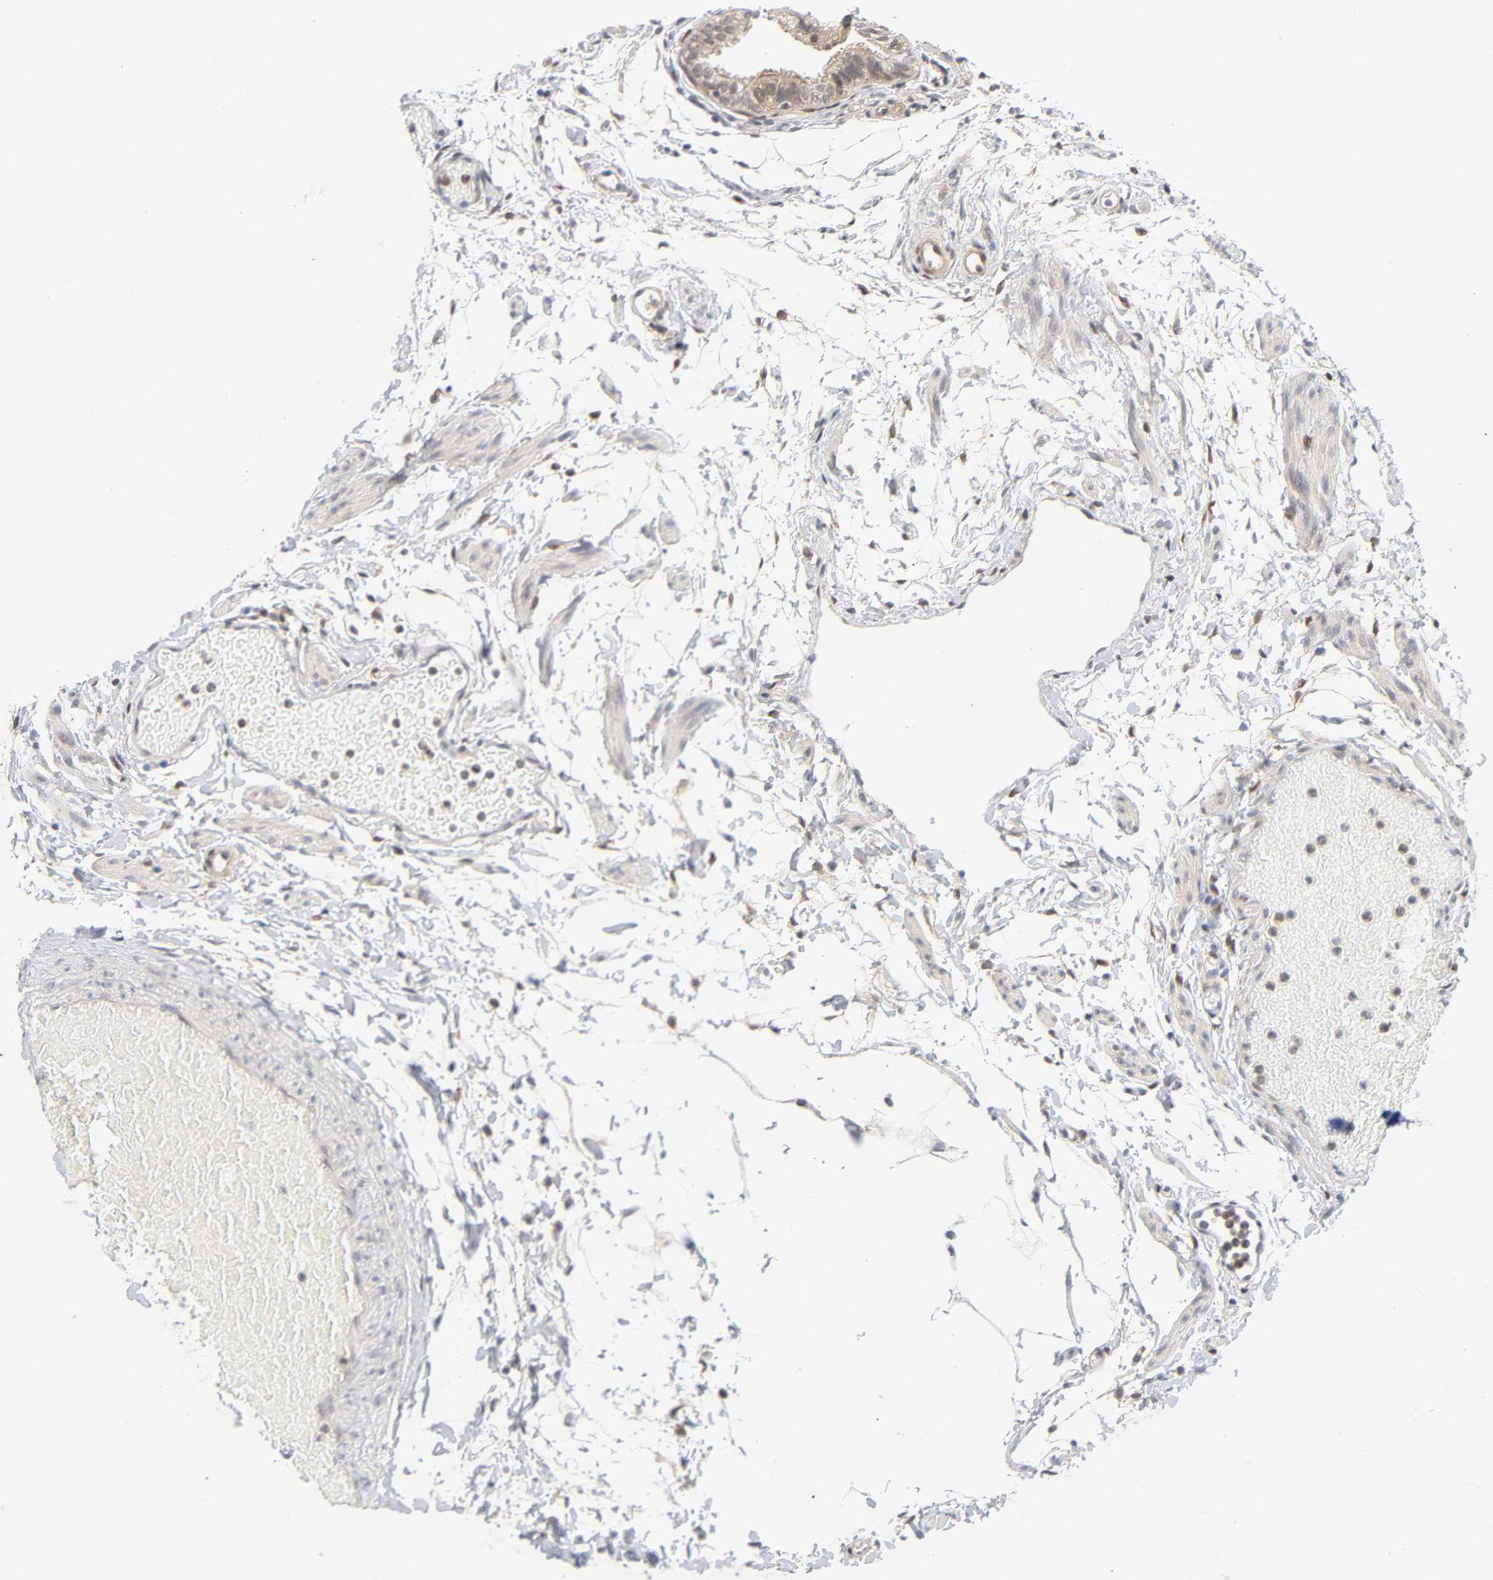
{"staining": {"intensity": "weak", "quantity": ">75%", "location": "cytoplasmic/membranous"}, "tissue": "fallopian tube", "cell_type": "Glandular cells", "image_type": "normal", "snomed": [{"axis": "morphology", "description": "Normal tissue, NOS"}, {"axis": "morphology", "description": "Dermoid, NOS"}, {"axis": "topography", "description": "Fallopian tube"}], "caption": "Immunohistochemistry (IHC) (DAB) staining of normal fallopian tube shows weak cytoplasmic/membranous protein positivity in approximately >75% of glandular cells.", "gene": "PTEN", "patient": {"sex": "female", "age": 33}}